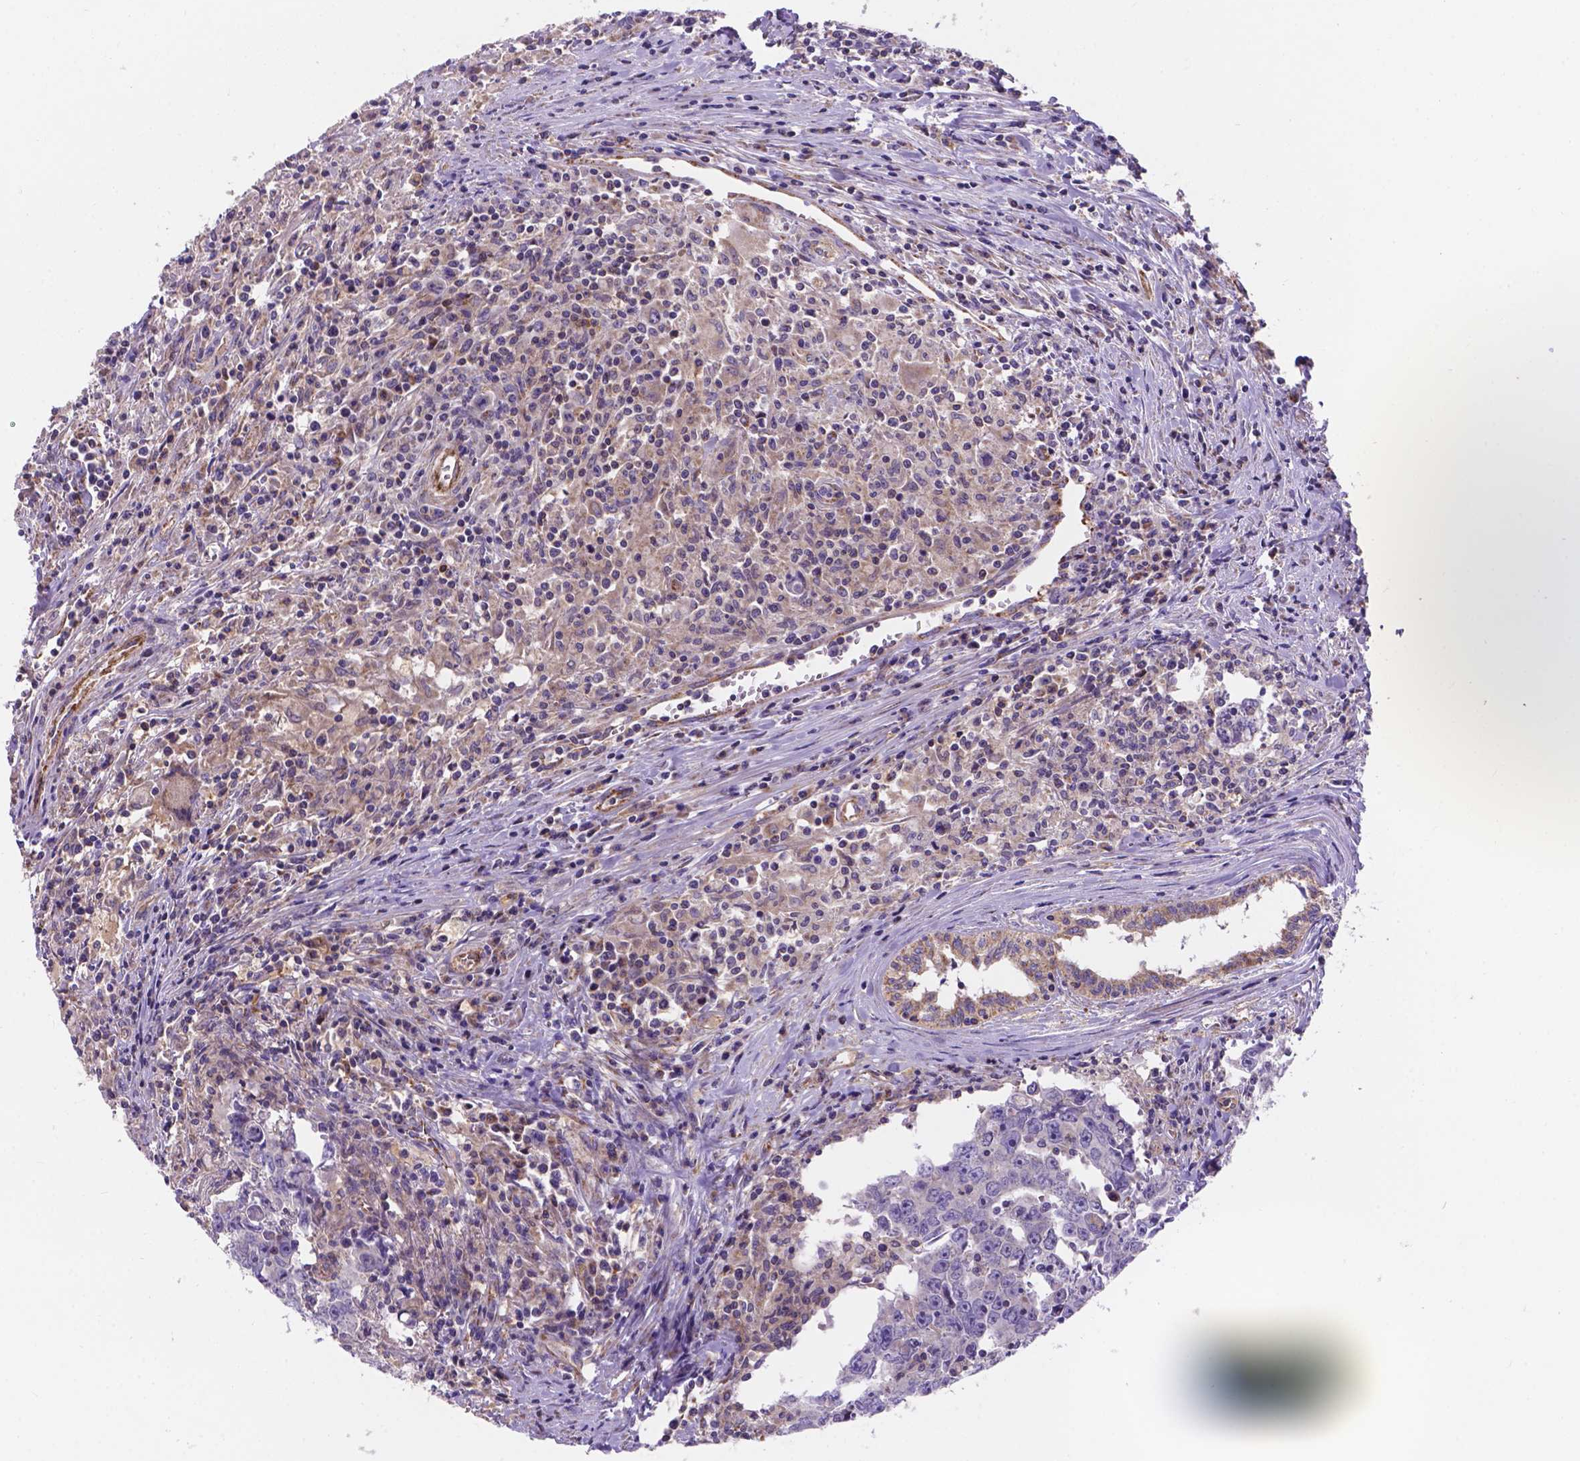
{"staining": {"intensity": "negative", "quantity": "none", "location": "none"}, "tissue": "testis cancer", "cell_type": "Tumor cells", "image_type": "cancer", "snomed": [{"axis": "morphology", "description": "Carcinoma, Embryonal, NOS"}, {"axis": "topography", "description": "Testis"}], "caption": "This is an immunohistochemistry image of embryonal carcinoma (testis). There is no positivity in tumor cells.", "gene": "AK3", "patient": {"sex": "male", "age": 22}}